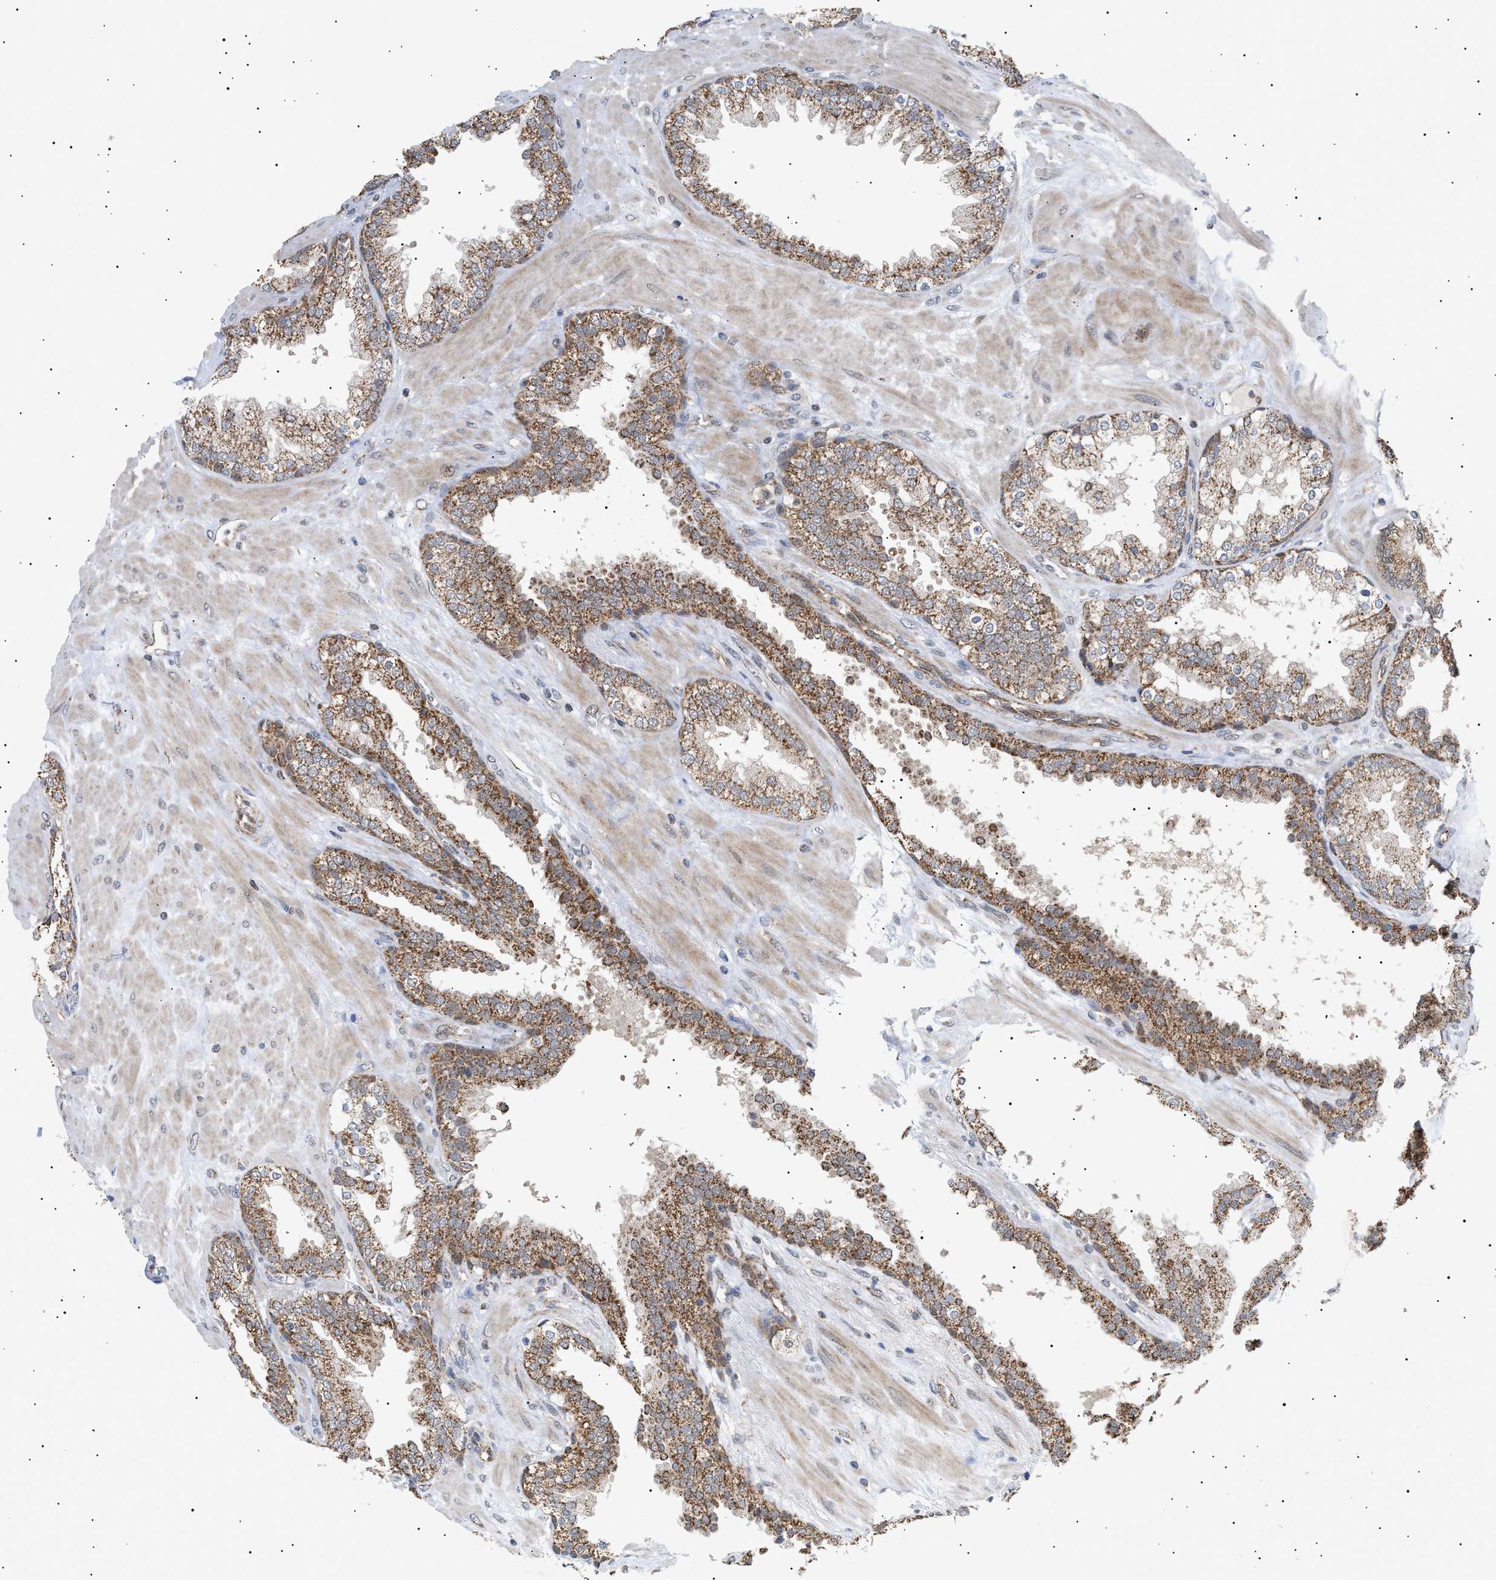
{"staining": {"intensity": "moderate", "quantity": ">75%", "location": "cytoplasmic/membranous"}, "tissue": "prostate", "cell_type": "Glandular cells", "image_type": "normal", "snomed": [{"axis": "morphology", "description": "Normal tissue, NOS"}, {"axis": "topography", "description": "Prostate"}], "caption": "IHC histopathology image of benign prostate stained for a protein (brown), which reveals medium levels of moderate cytoplasmic/membranous expression in about >75% of glandular cells.", "gene": "SIRT5", "patient": {"sex": "male", "age": 51}}